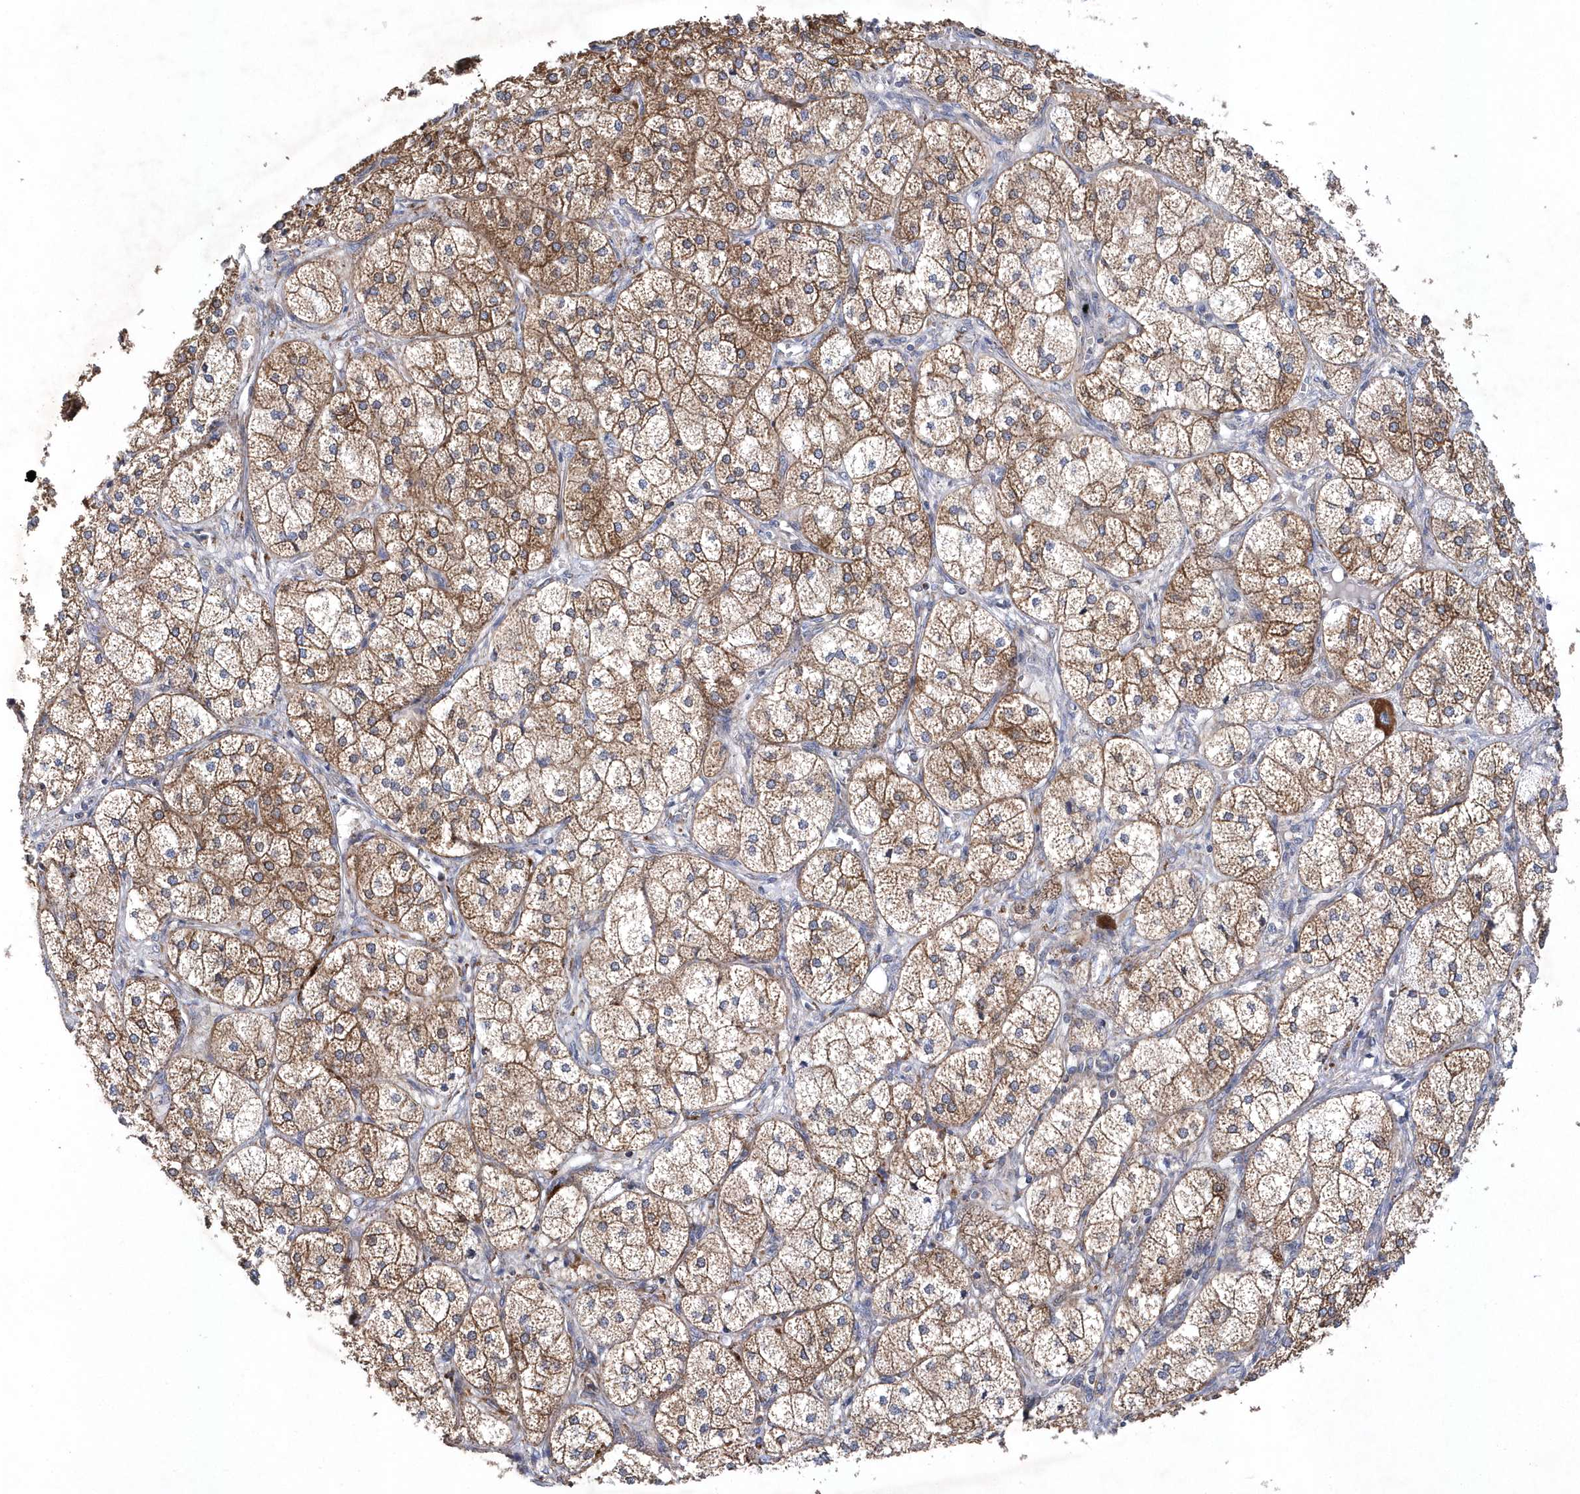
{"staining": {"intensity": "strong", "quantity": ">75%", "location": "cytoplasmic/membranous"}, "tissue": "adrenal gland", "cell_type": "Glandular cells", "image_type": "normal", "snomed": [{"axis": "morphology", "description": "Normal tissue, NOS"}, {"axis": "topography", "description": "Adrenal gland"}], "caption": "DAB immunohistochemical staining of normal human adrenal gland displays strong cytoplasmic/membranous protein expression in about >75% of glandular cells. The staining was performed using DAB (3,3'-diaminobenzidine) to visualize the protein expression in brown, while the nuclei were stained in blue with hematoxylin (Magnification: 20x).", "gene": "JKAMP", "patient": {"sex": "female", "age": 61}}